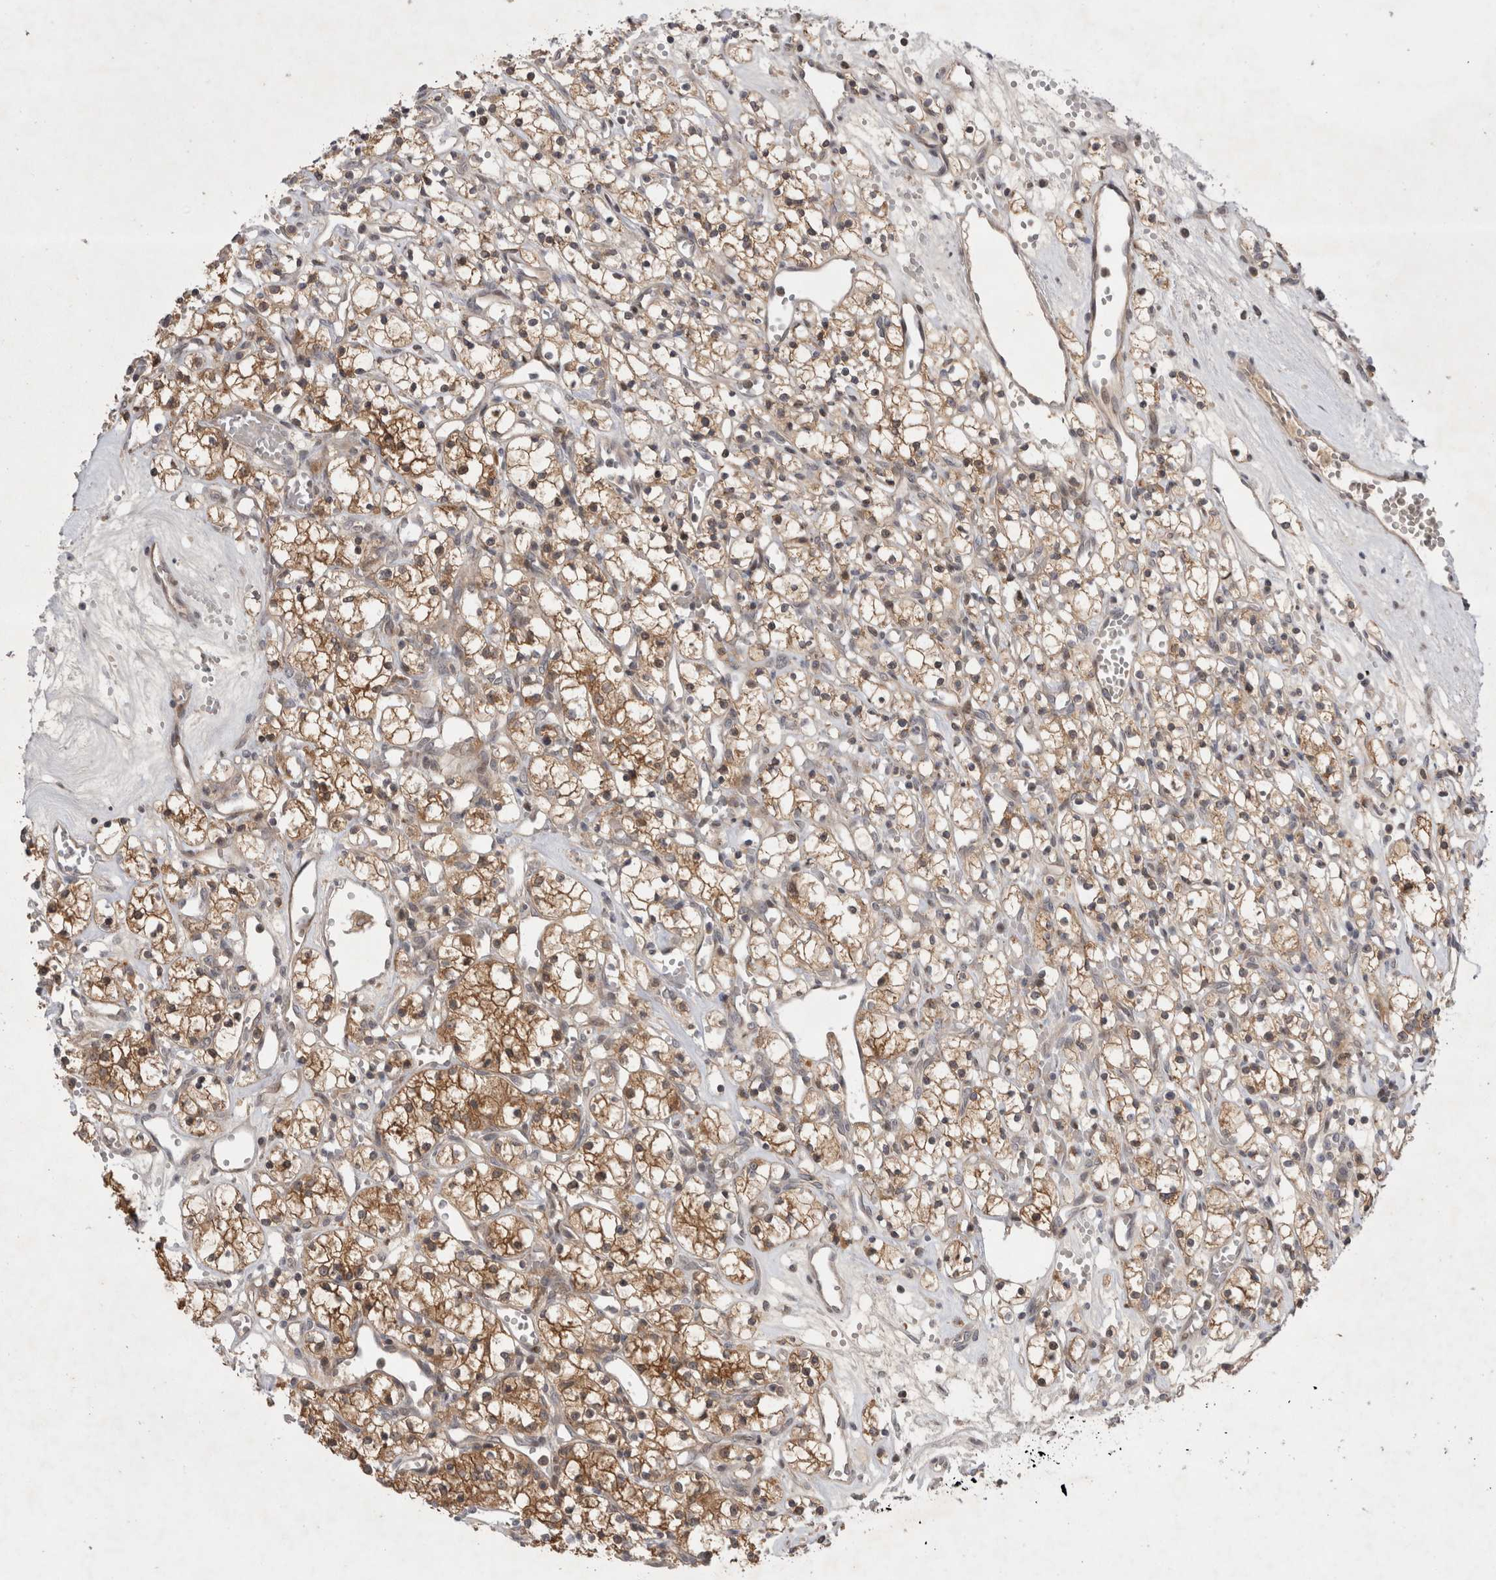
{"staining": {"intensity": "moderate", "quantity": ">75%", "location": "cytoplasmic/membranous"}, "tissue": "renal cancer", "cell_type": "Tumor cells", "image_type": "cancer", "snomed": [{"axis": "morphology", "description": "Adenocarcinoma, NOS"}, {"axis": "topography", "description": "Kidney"}], "caption": "Immunohistochemistry staining of renal cancer (adenocarcinoma), which exhibits medium levels of moderate cytoplasmic/membranous expression in approximately >75% of tumor cells indicating moderate cytoplasmic/membranous protein expression. The staining was performed using DAB (3,3'-diaminobenzidine) (brown) for protein detection and nuclei were counterstained in hematoxylin (blue).", "gene": "PLEKHM1", "patient": {"sex": "female", "age": 59}}